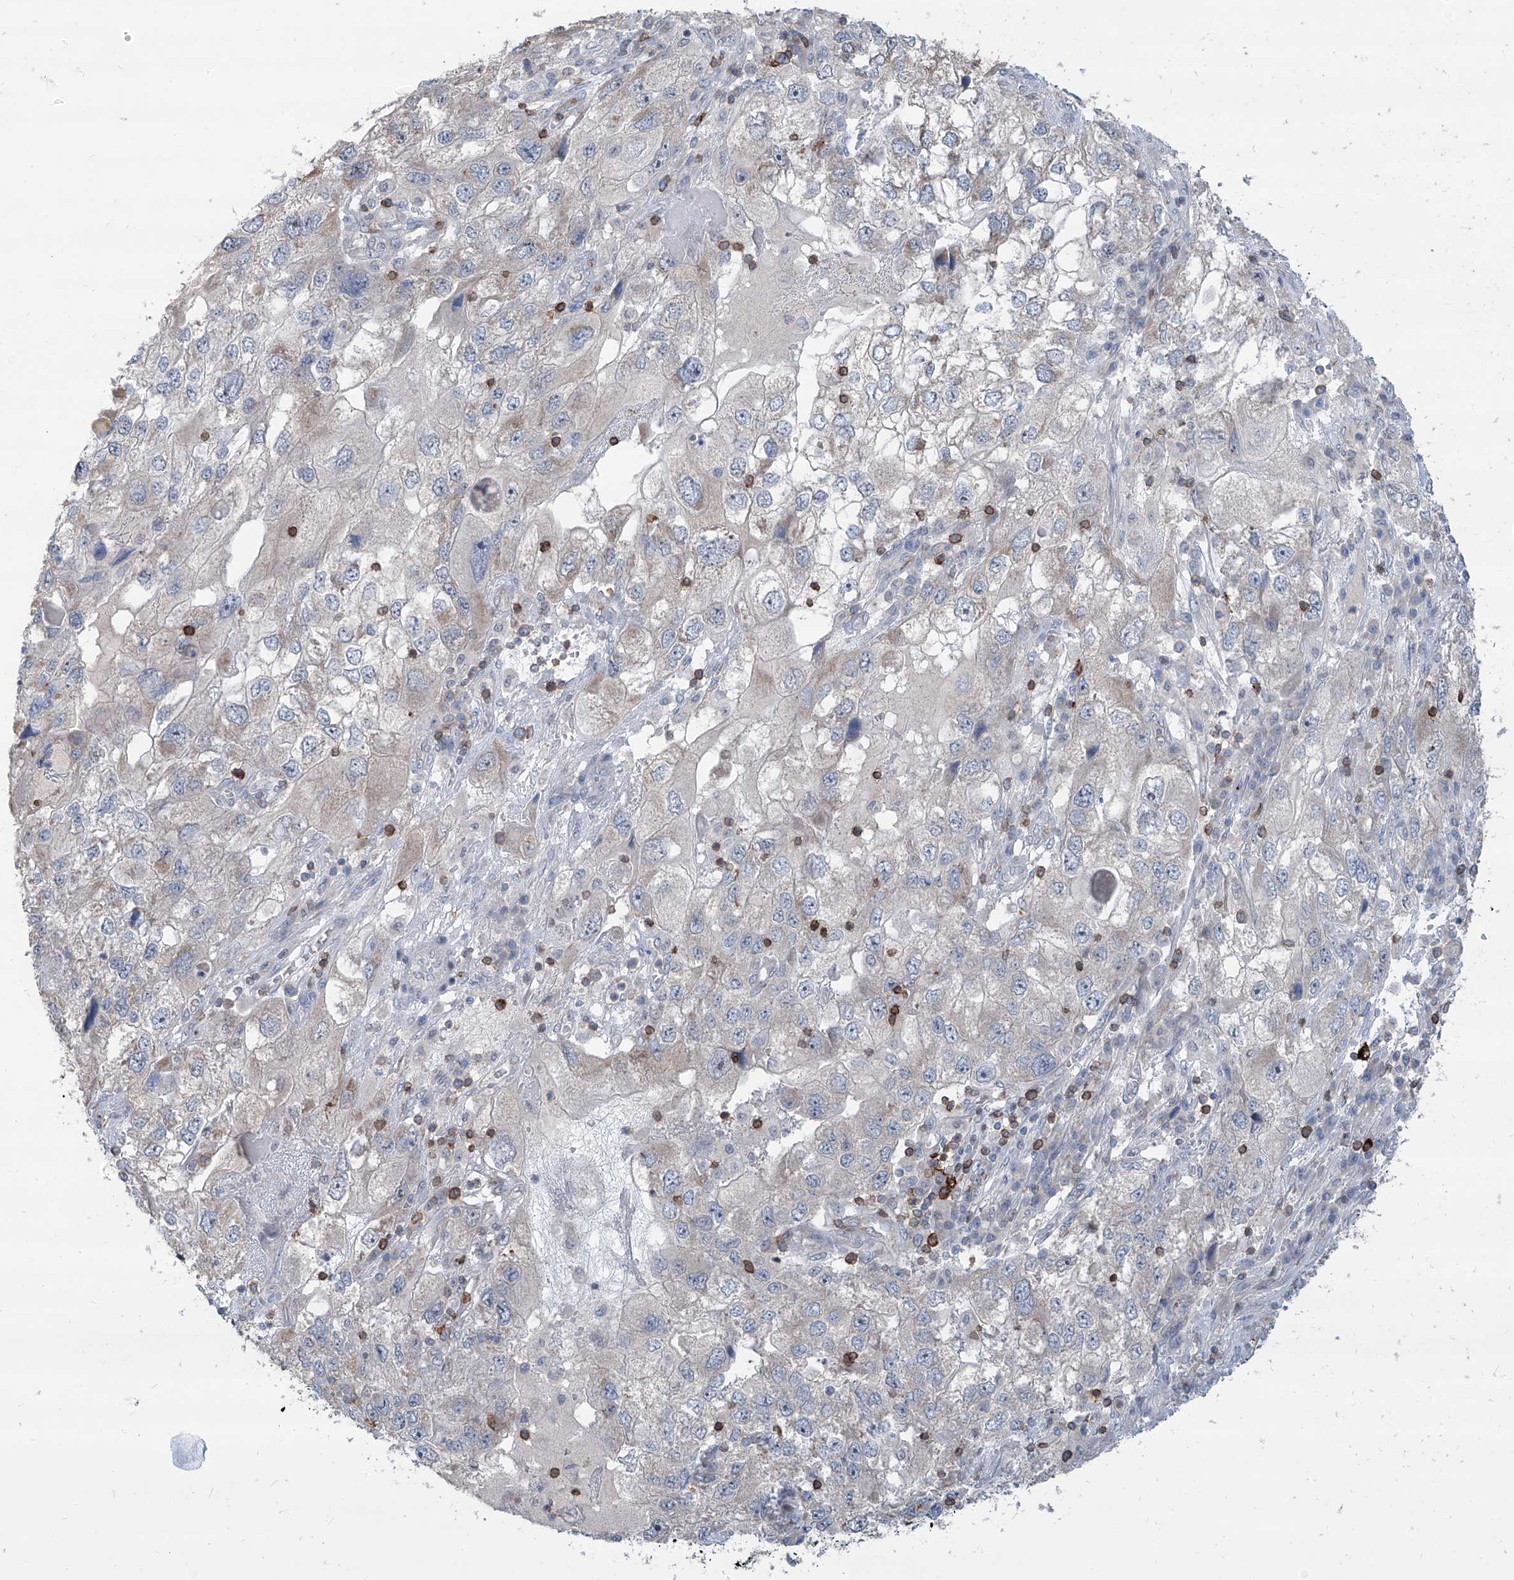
{"staining": {"intensity": "negative", "quantity": "none", "location": "none"}, "tissue": "endometrial cancer", "cell_type": "Tumor cells", "image_type": "cancer", "snomed": [{"axis": "morphology", "description": "Adenocarcinoma, NOS"}, {"axis": "topography", "description": "Endometrium"}], "caption": "Tumor cells are negative for brown protein staining in endometrial cancer. (DAB immunohistochemistry with hematoxylin counter stain).", "gene": "ZBTB48", "patient": {"sex": "female", "age": 49}}